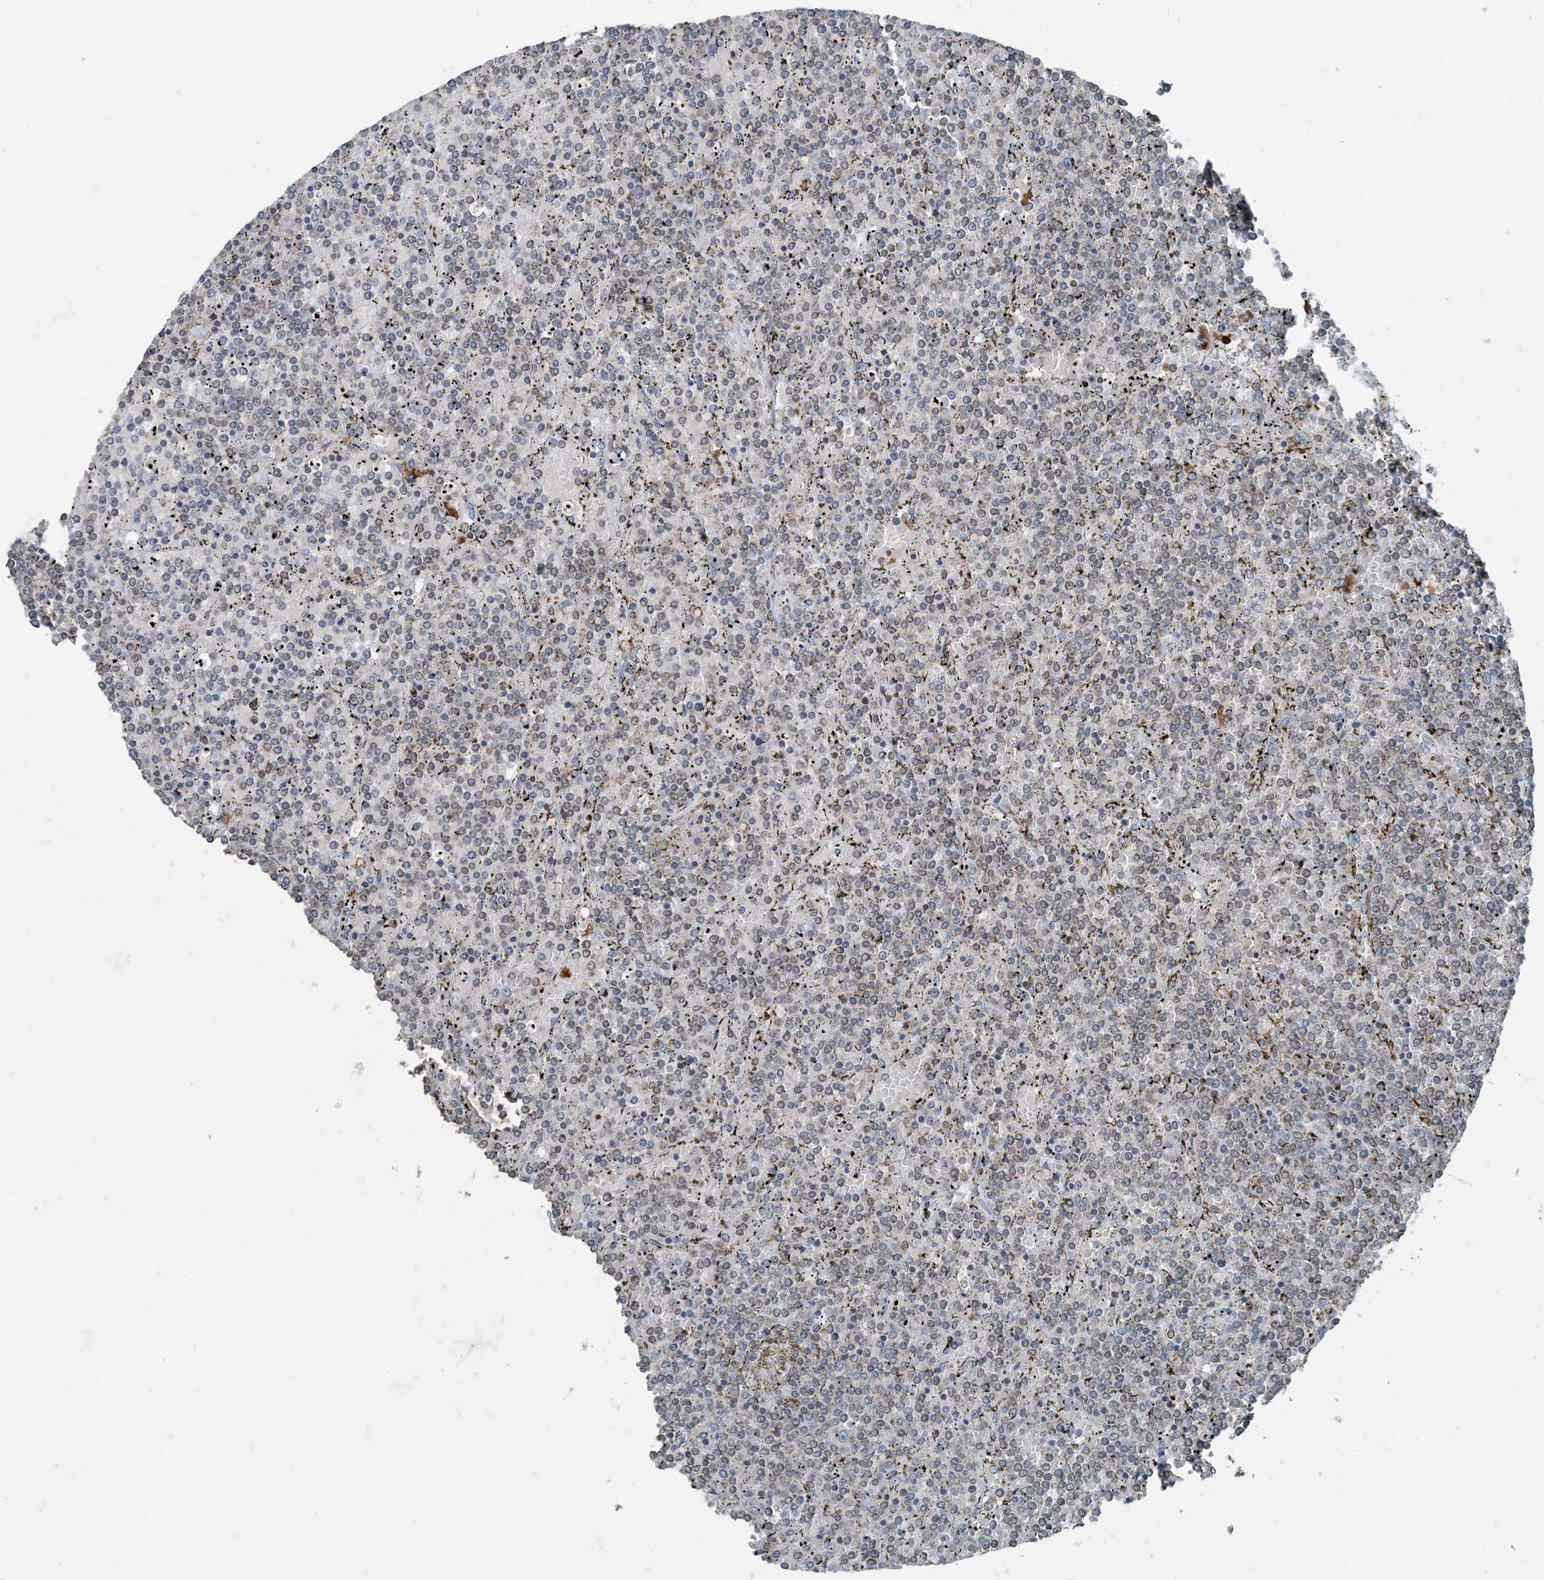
{"staining": {"intensity": "negative", "quantity": "none", "location": "none"}, "tissue": "lymphoma", "cell_type": "Tumor cells", "image_type": "cancer", "snomed": [{"axis": "morphology", "description": "Malignant lymphoma, non-Hodgkin's type, Low grade"}, {"axis": "topography", "description": "Spleen"}], "caption": "This is an IHC photomicrograph of malignant lymphoma, non-Hodgkin's type (low-grade). There is no positivity in tumor cells.", "gene": "GNL1", "patient": {"sex": "female", "age": 19}}